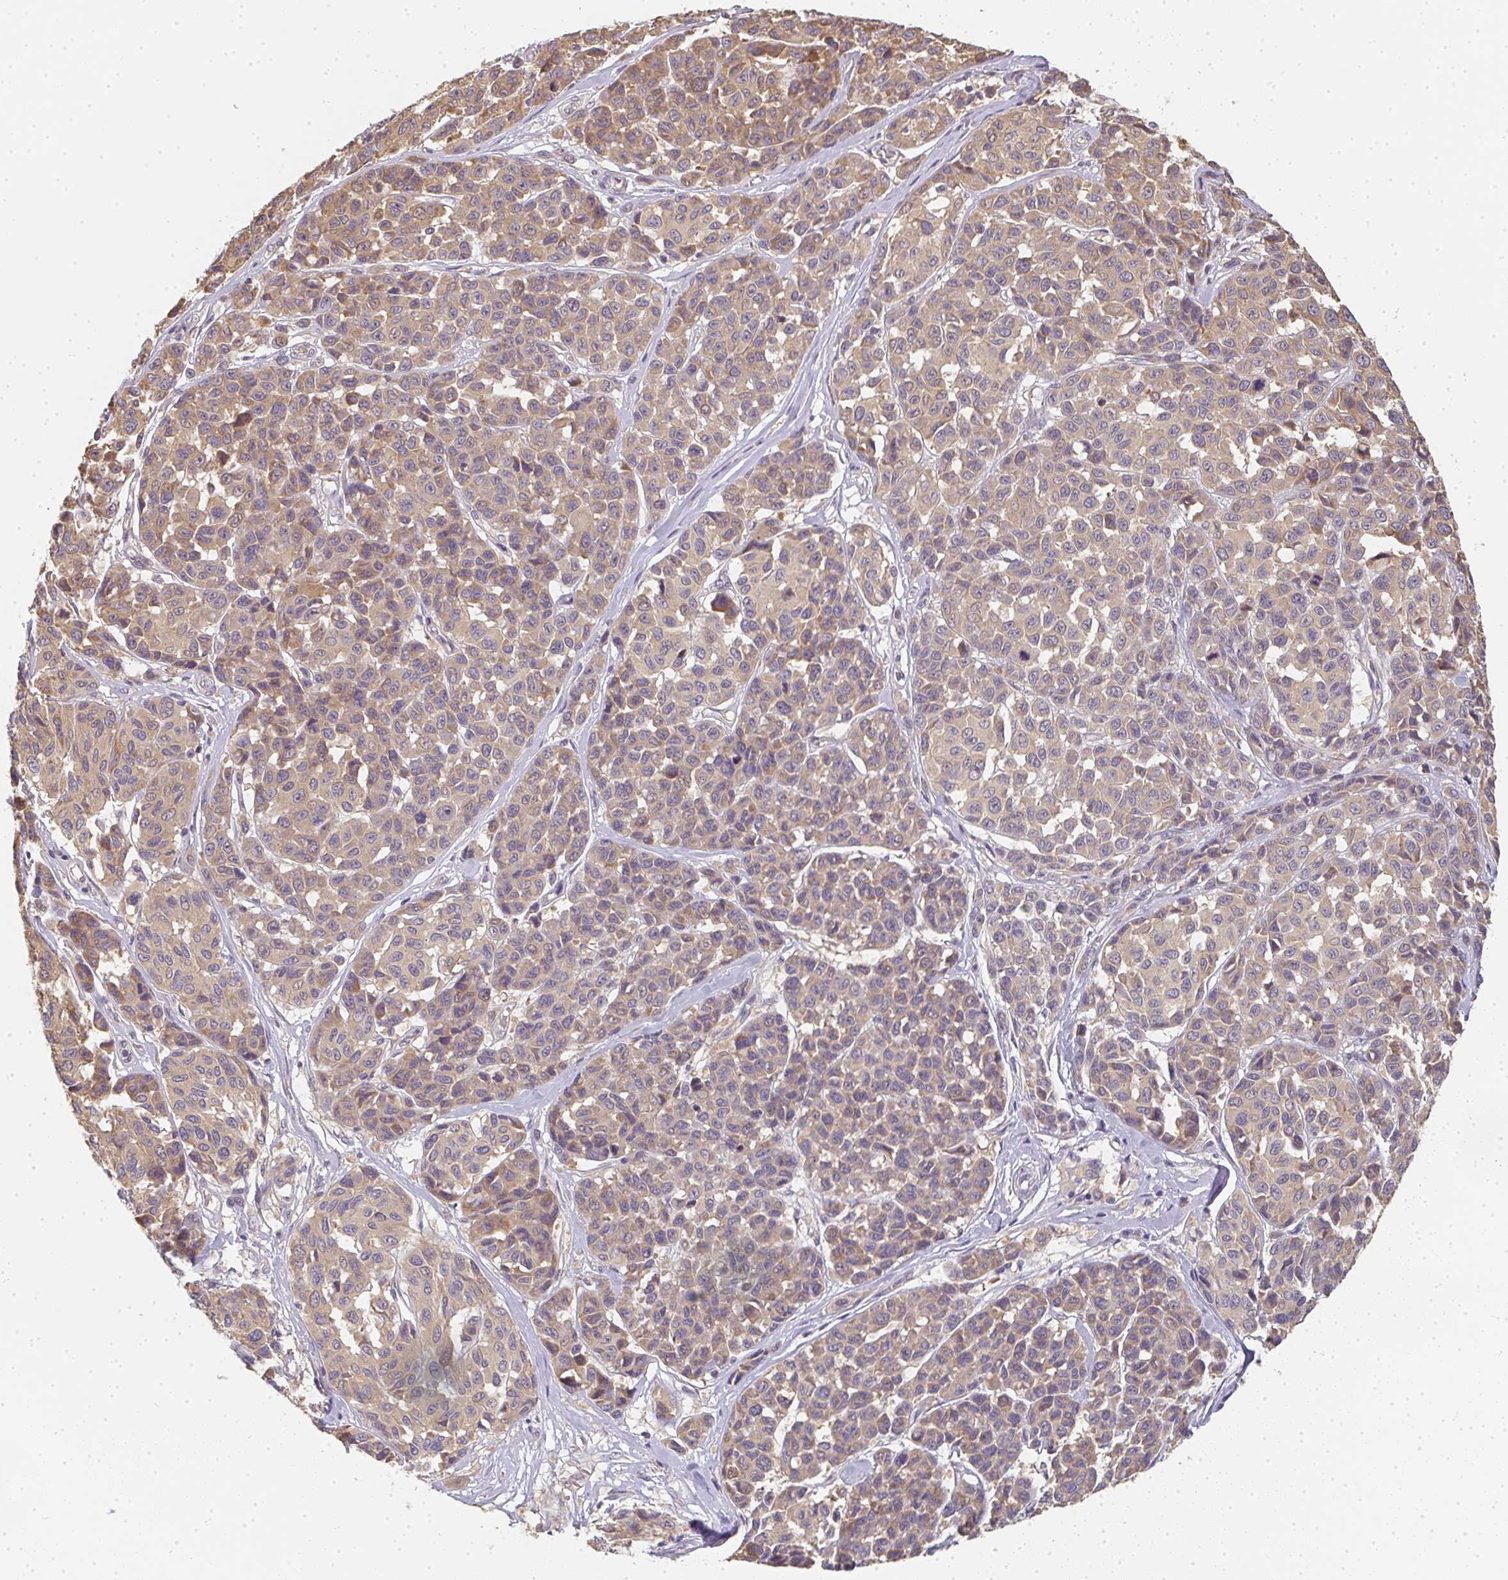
{"staining": {"intensity": "weak", "quantity": "25%-75%", "location": "cytoplasmic/membranous"}, "tissue": "melanoma", "cell_type": "Tumor cells", "image_type": "cancer", "snomed": [{"axis": "morphology", "description": "Malignant melanoma, NOS"}, {"axis": "topography", "description": "Skin"}], "caption": "Immunohistochemistry (IHC) of human malignant melanoma exhibits low levels of weak cytoplasmic/membranous expression in about 25%-75% of tumor cells.", "gene": "SLC35B3", "patient": {"sex": "female", "age": 66}}